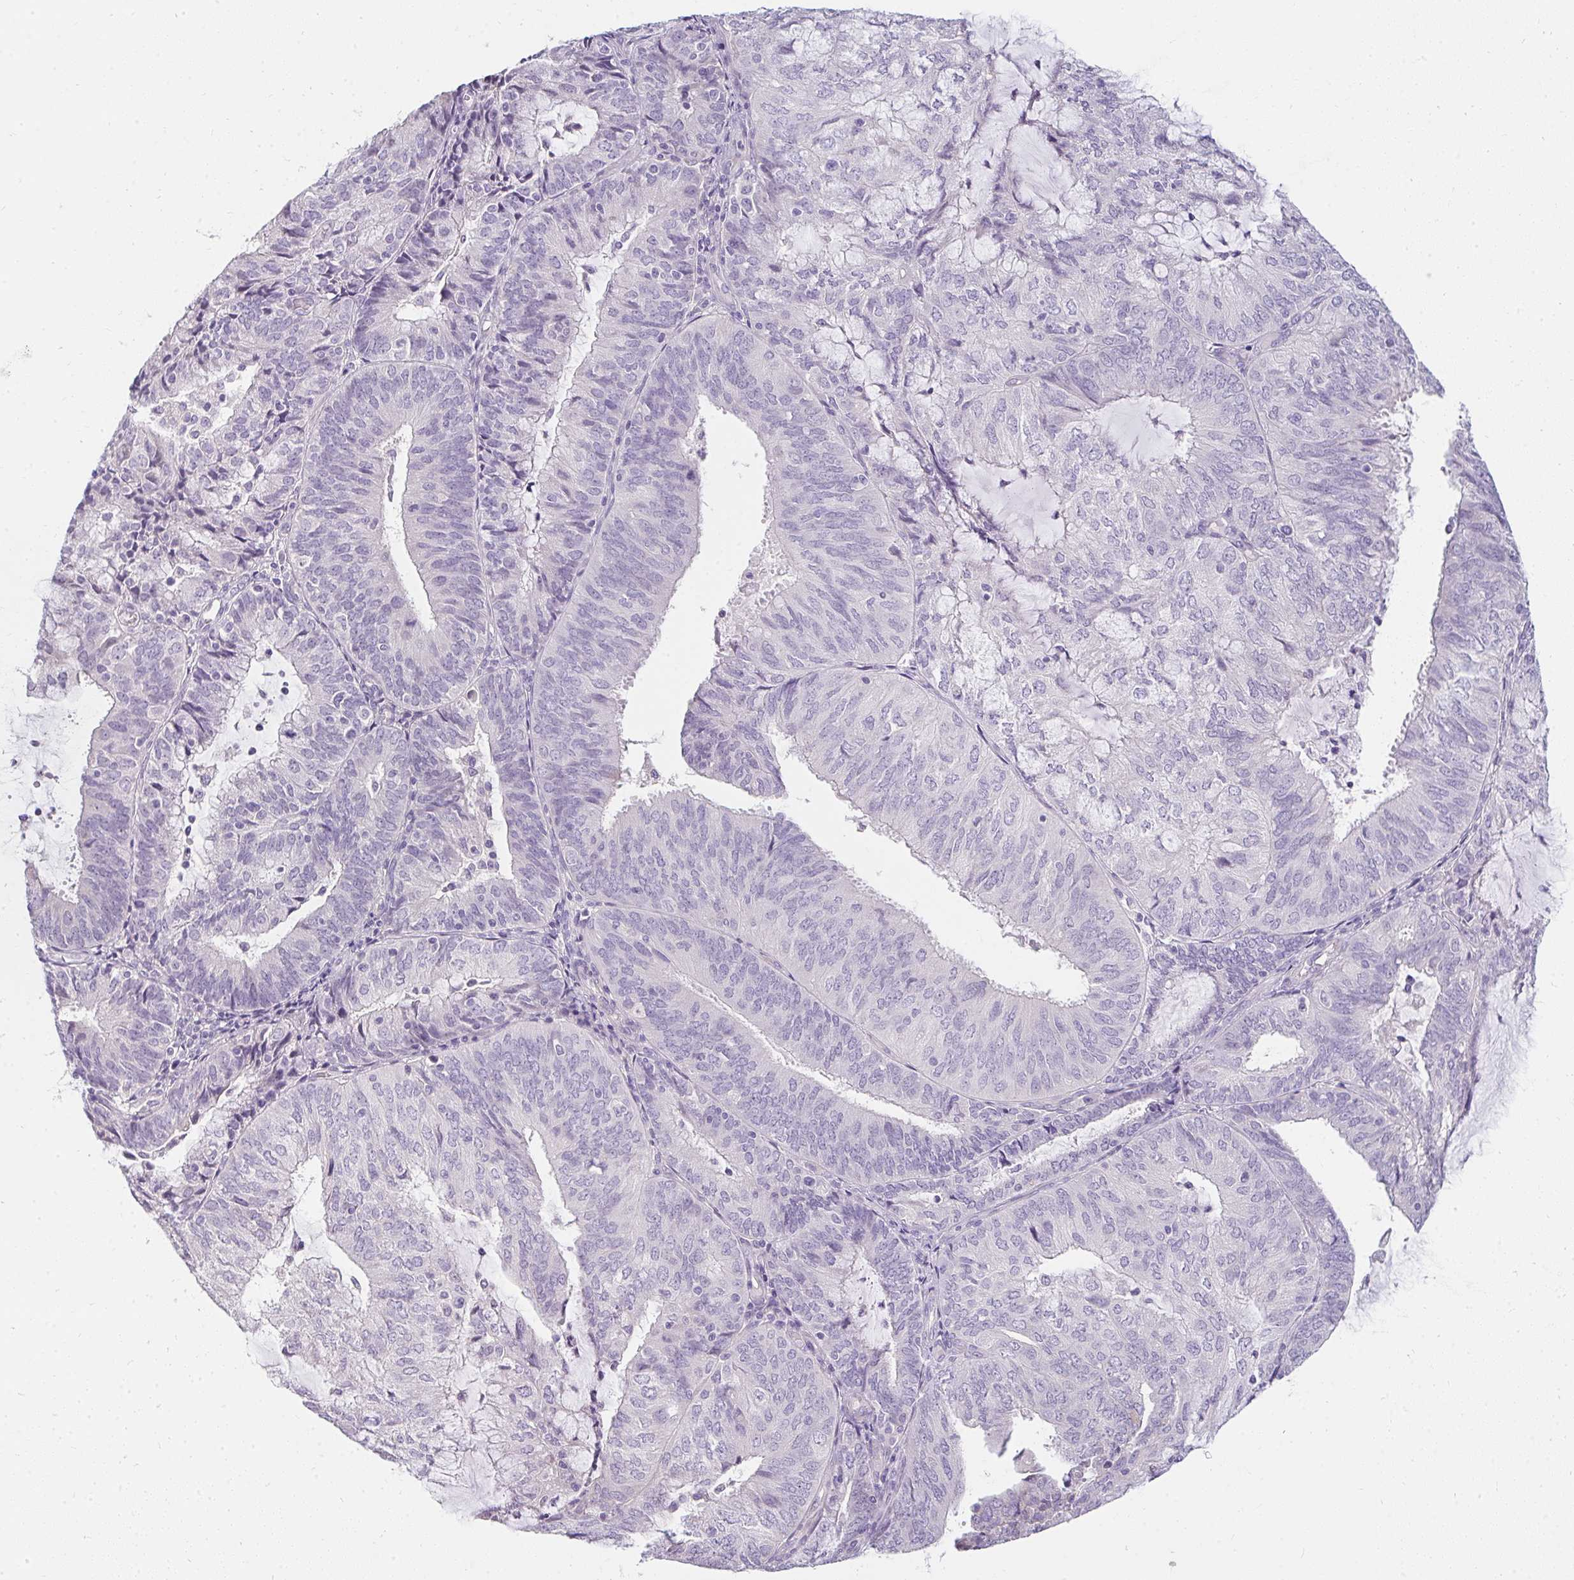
{"staining": {"intensity": "negative", "quantity": "none", "location": "none"}, "tissue": "endometrial cancer", "cell_type": "Tumor cells", "image_type": "cancer", "snomed": [{"axis": "morphology", "description": "Adenocarcinoma, NOS"}, {"axis": "topography", "description": "Endometrium"}], "caption": "This micrograph is of endometrial cancer (adenocarcinoma) stained with immunohistochemistry to label a protein in brown with the nuclei are counter-stained blue. There is no expression in tumor cells.", "gene": "PPP1R3G", "patient": {"sex": "female", "age": 81}}